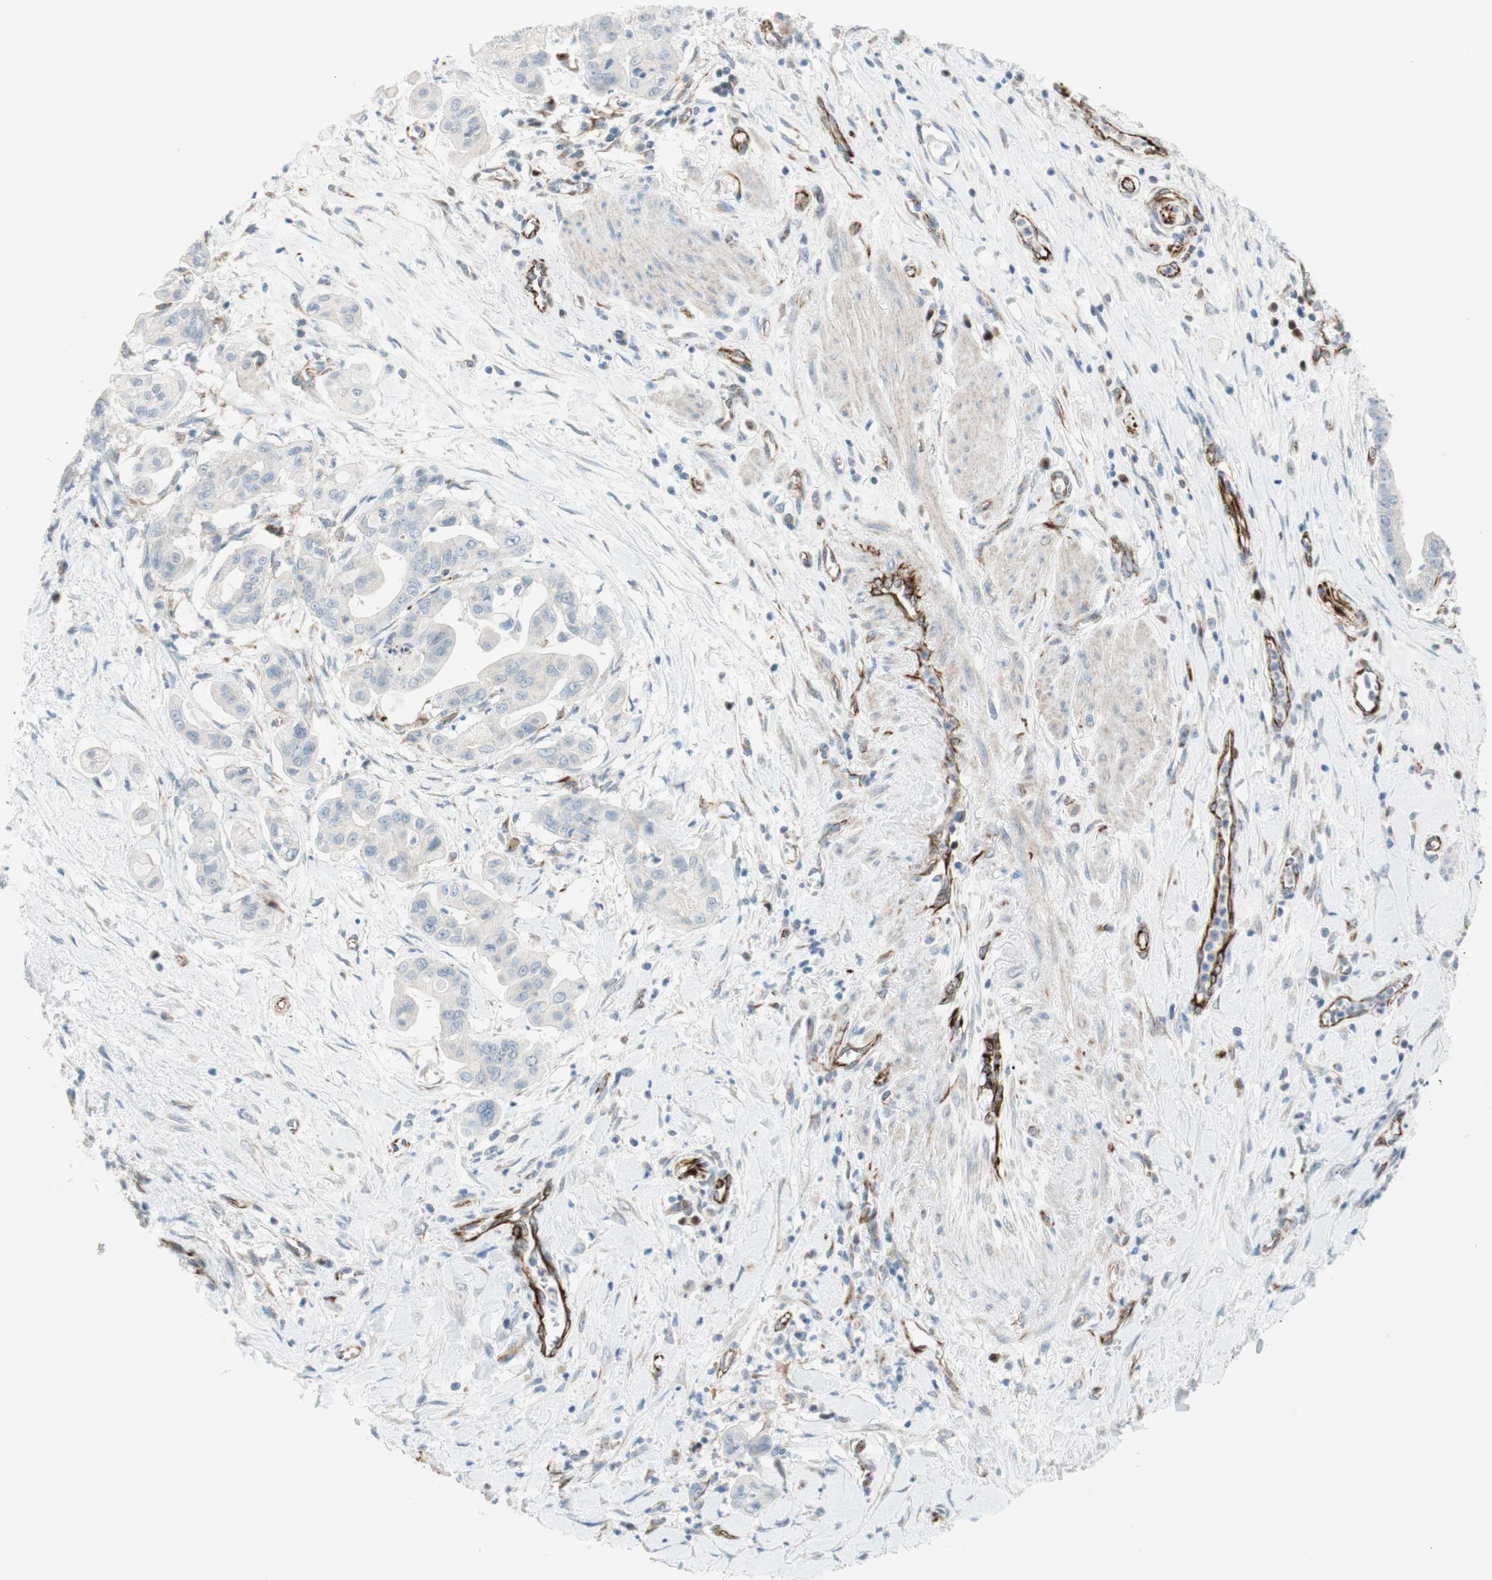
{"staining": {"intensity": "negative", "quantity": "none", "location": "none"}, "tissue": "pancreatic cancer", "cell_type": "Tumor cells", "image_type": "cancer", "snomed": [{"axis": "morphology", "description": "Adenocarcinoma, NOS"}, {"axis": "topography", "description": "Pancreas"}], "caption": "IHC of human pancreatic cancer (adenocarcinoma) exhibits no staining in tumor cells.", "gene": "POU2AF1", "patient": {"sex": "female", "age": 75}}